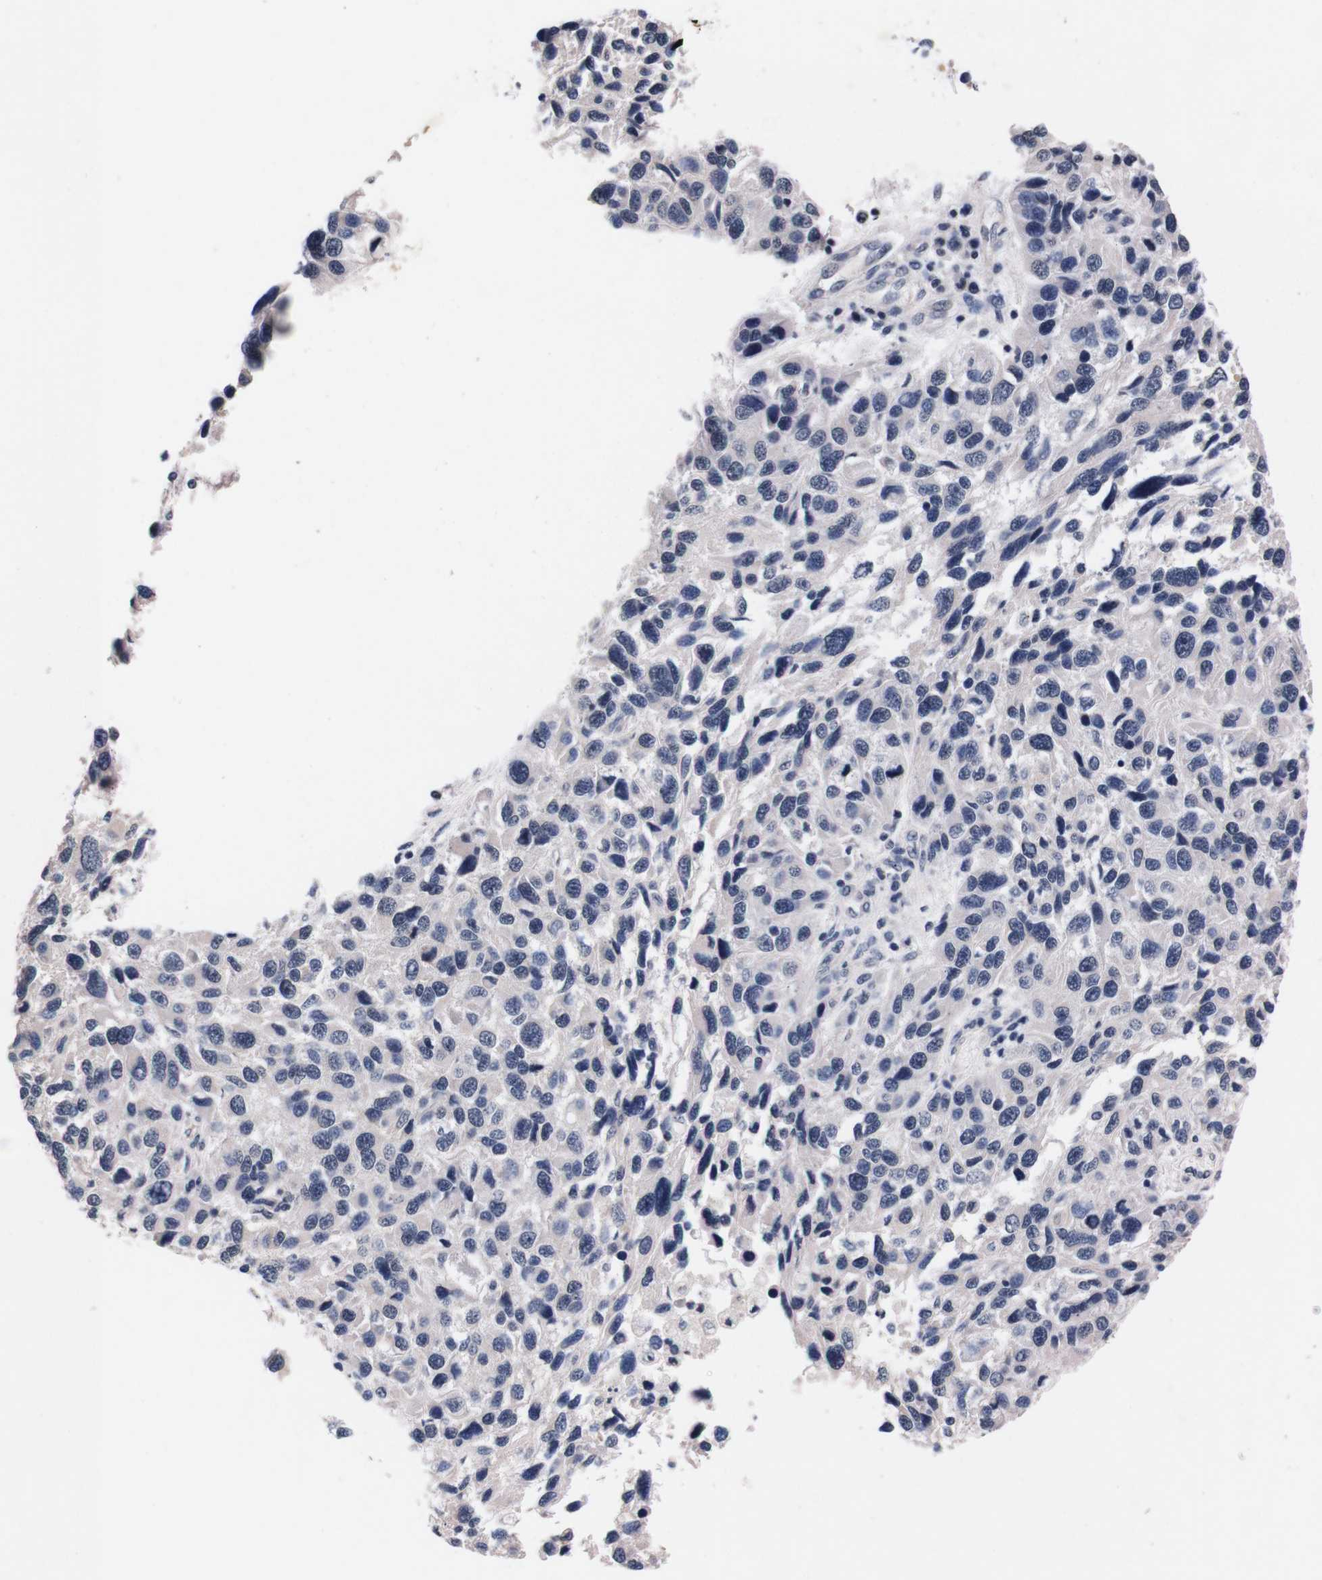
{"staining": {"intensity": "negative", "quantity": "none", "location": "none"}, "tissue": "melanoma", "cell_type": "Tumor cells", "image_type": "cancer", "snomed": [{"axis": "morphology", "description": "Malignant melanoma, NOS"}, {"axis": "topography", "description": "Skin"}], "caption": "The micrograph shows no significant expression in tumor cells of malignant melanoma.", "gene": "TNFRSF21", "patient": {"sex": "male", "age": 53}}